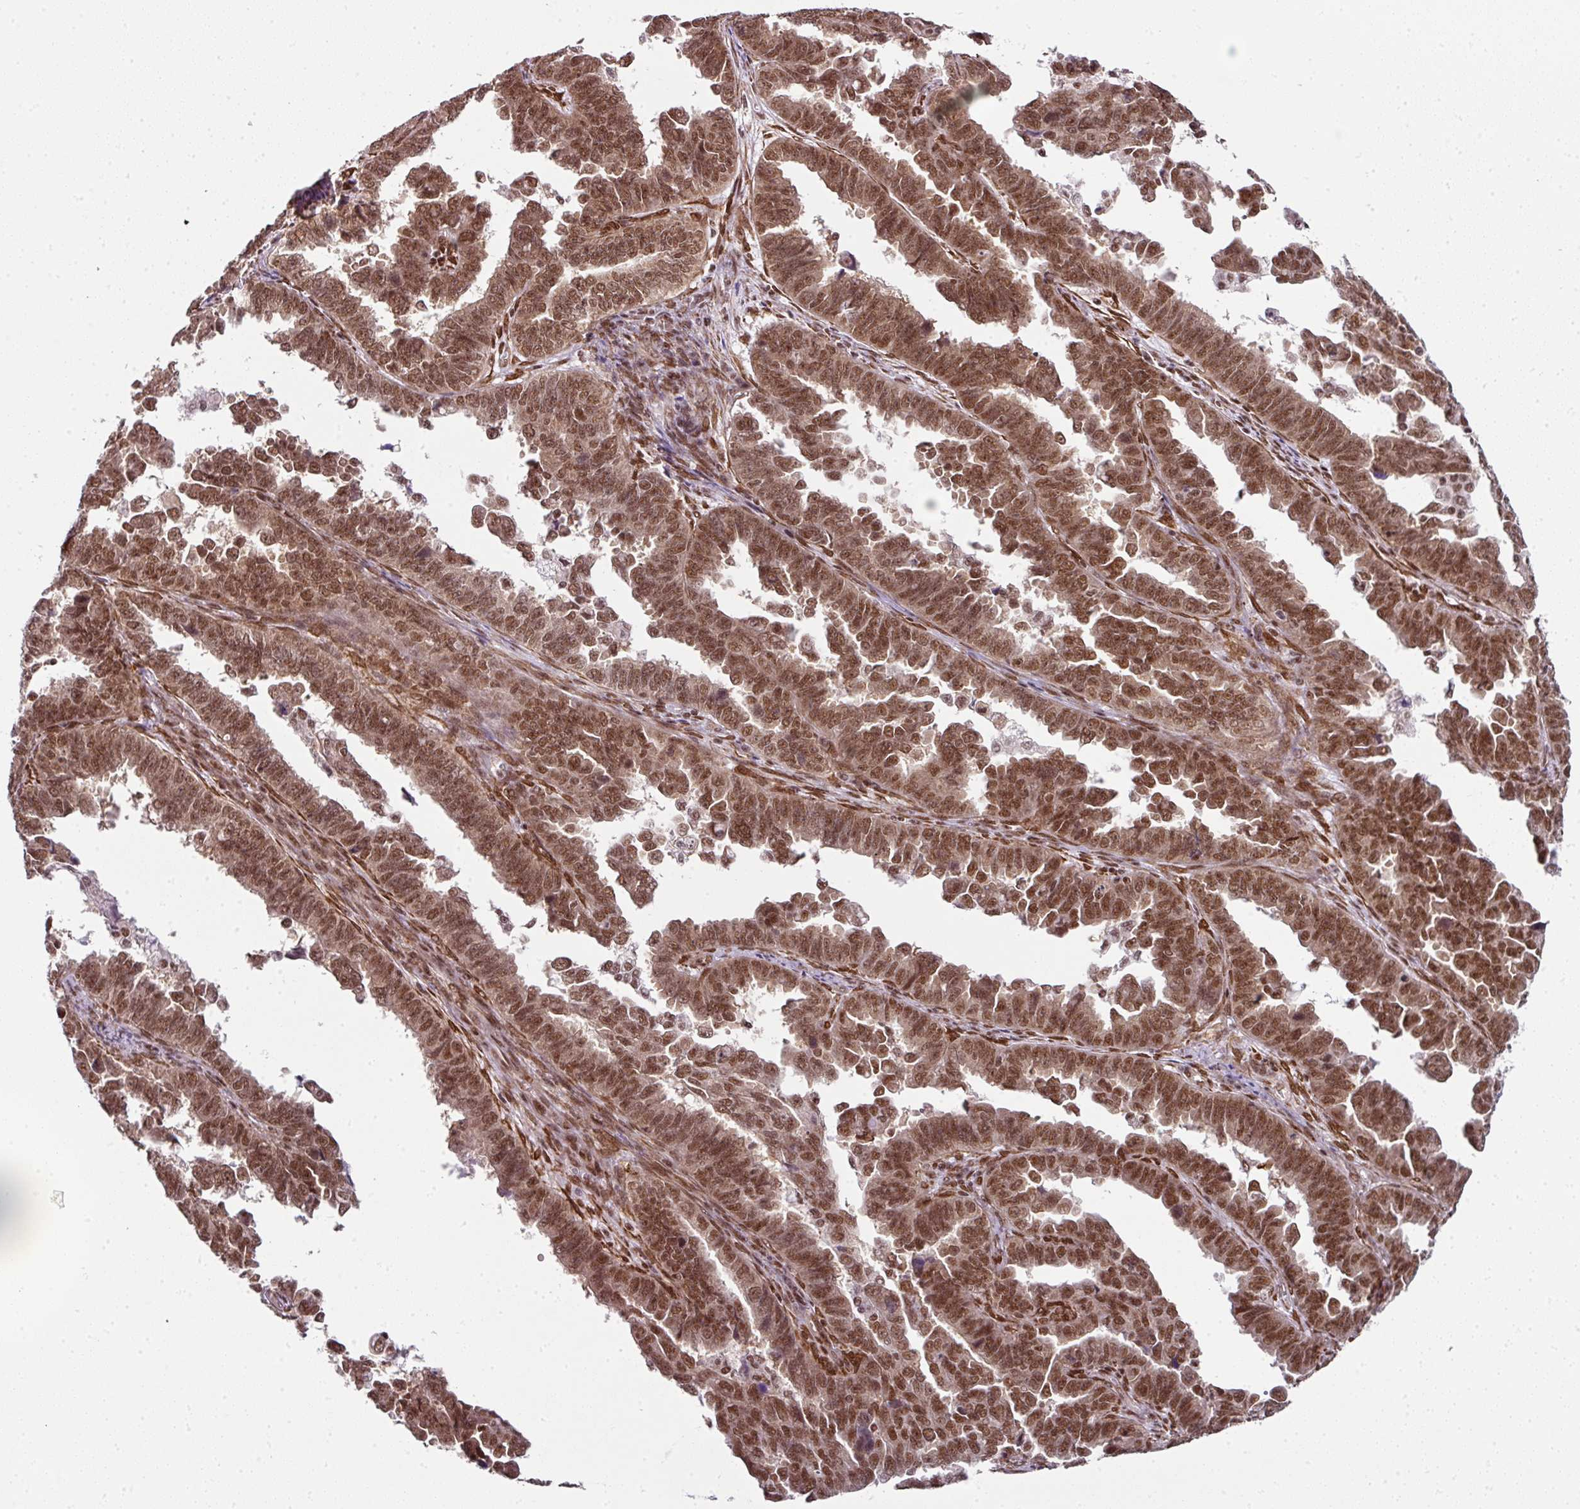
{"staining": {"intensity": "moderate", "quantity": ">75%", "location": "nuclear"}, "tissue": "endometrial cancer", "cell_type": "Tumor cells", "image_type": "cancer", "snomed": [{"axis": "morphology", "description": "Adenocarcinoma, NOS"}, {"axis": "topography", "description": "Endometrium"}], "caption": "Moderate nuclear protein staining is seen in approximately >75% of tumor cells in endometrial adenocarcinoma.", "gene": "NFYA", "patient": {"sex": "female", "age": 75}}